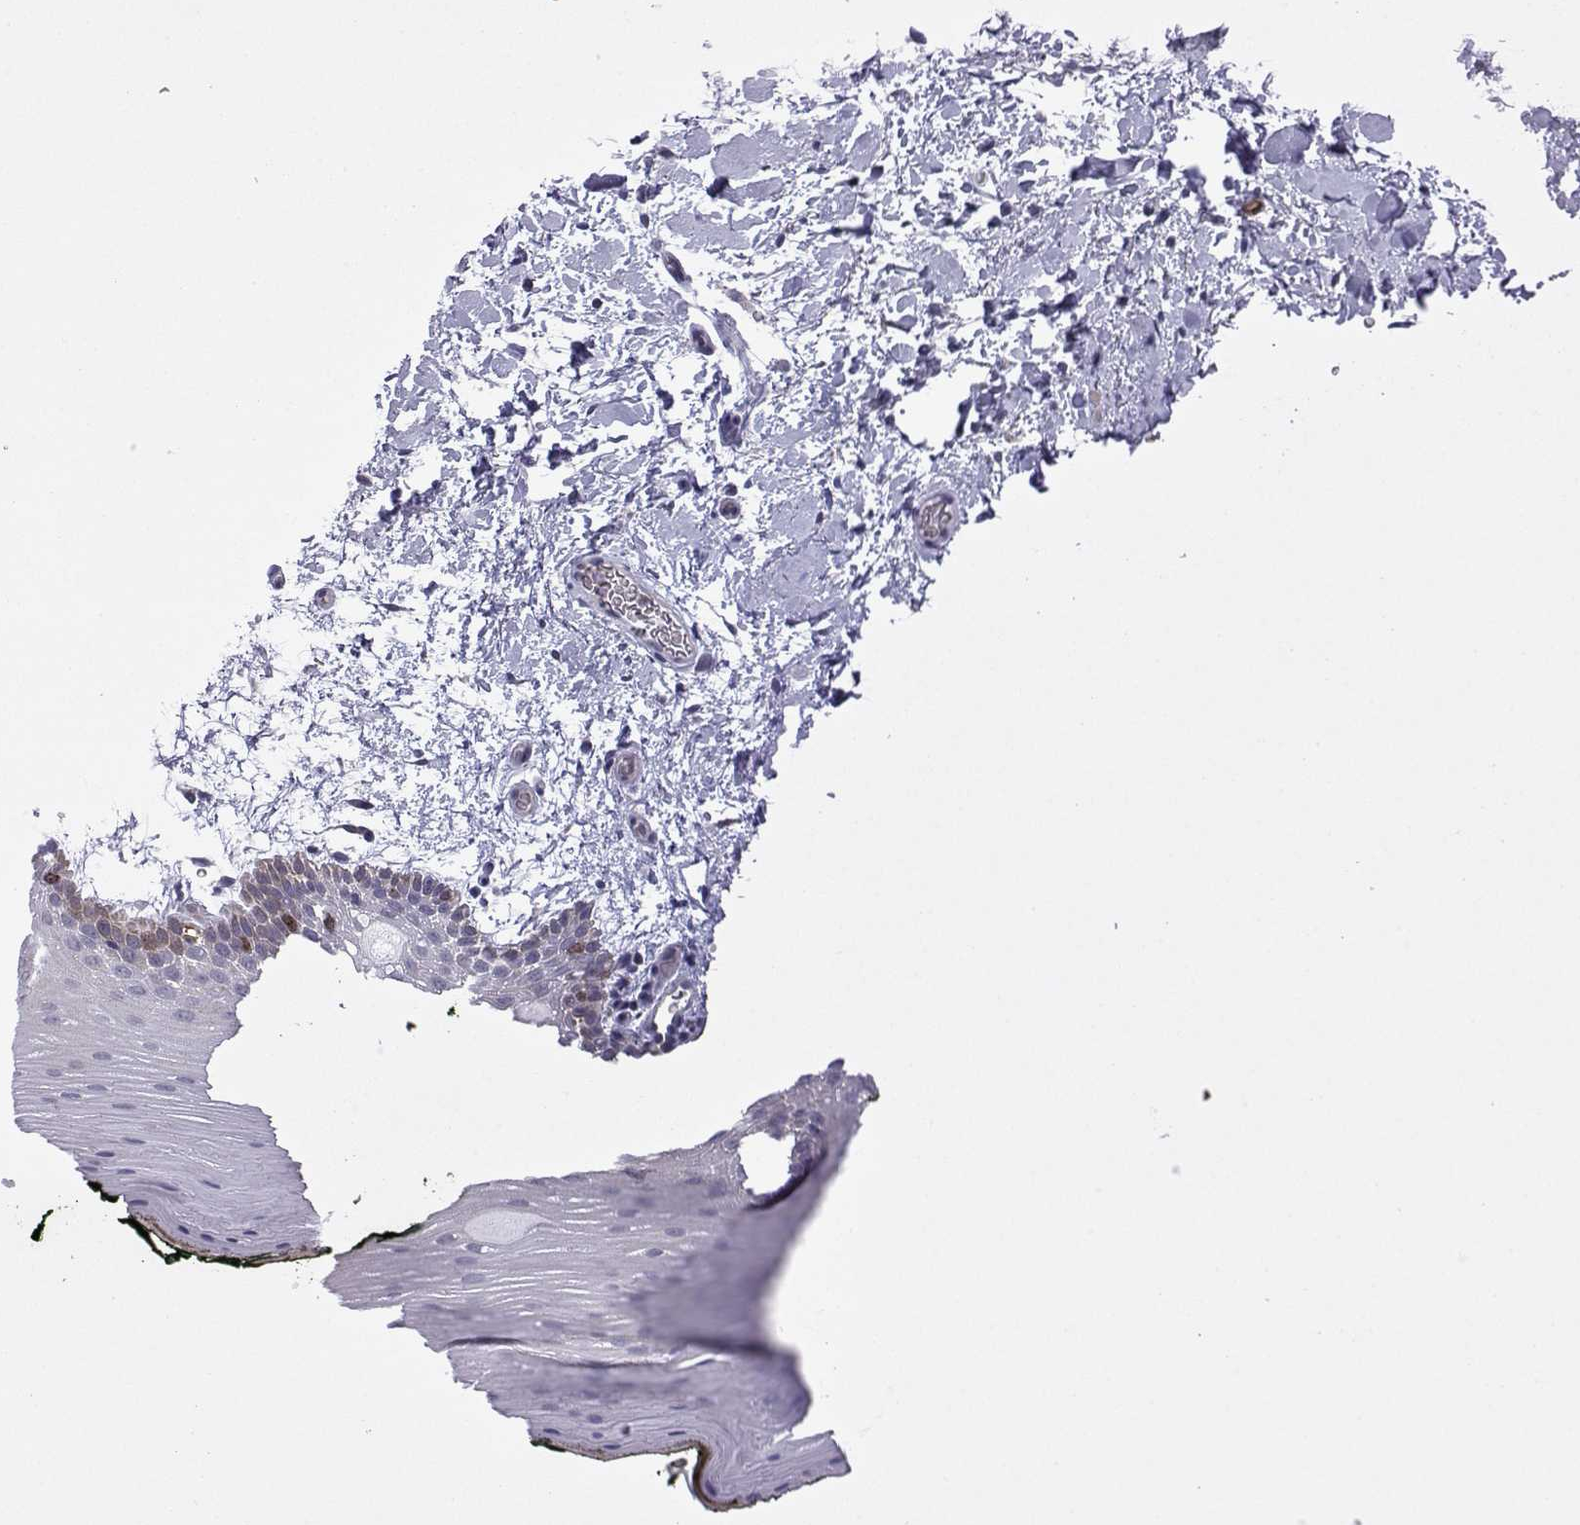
{"staining": {"intensity": "moderate", "quantity": "<25%", "location": "nuclear"}, "tissue": "oral mucosa", "cell_type": "Squamous epithelial cells", "image_type": "normal", "snomed": [{"axis": "morphology", "description": "Normal tissue, NOS"}, {"axis": "topography", "description": "Oral tissue"}, {"axis": "topography", "description": "Head-Neck"}], "caption": "Immunohistochemistry (IHC) (DAB) staining of benign human oral mucosa displays moderate nuclear protein positivity in approximately <25% of squamous epithelial cells.", "gene": "INCENP", "patient": {"sex": "male", "age": 65}}